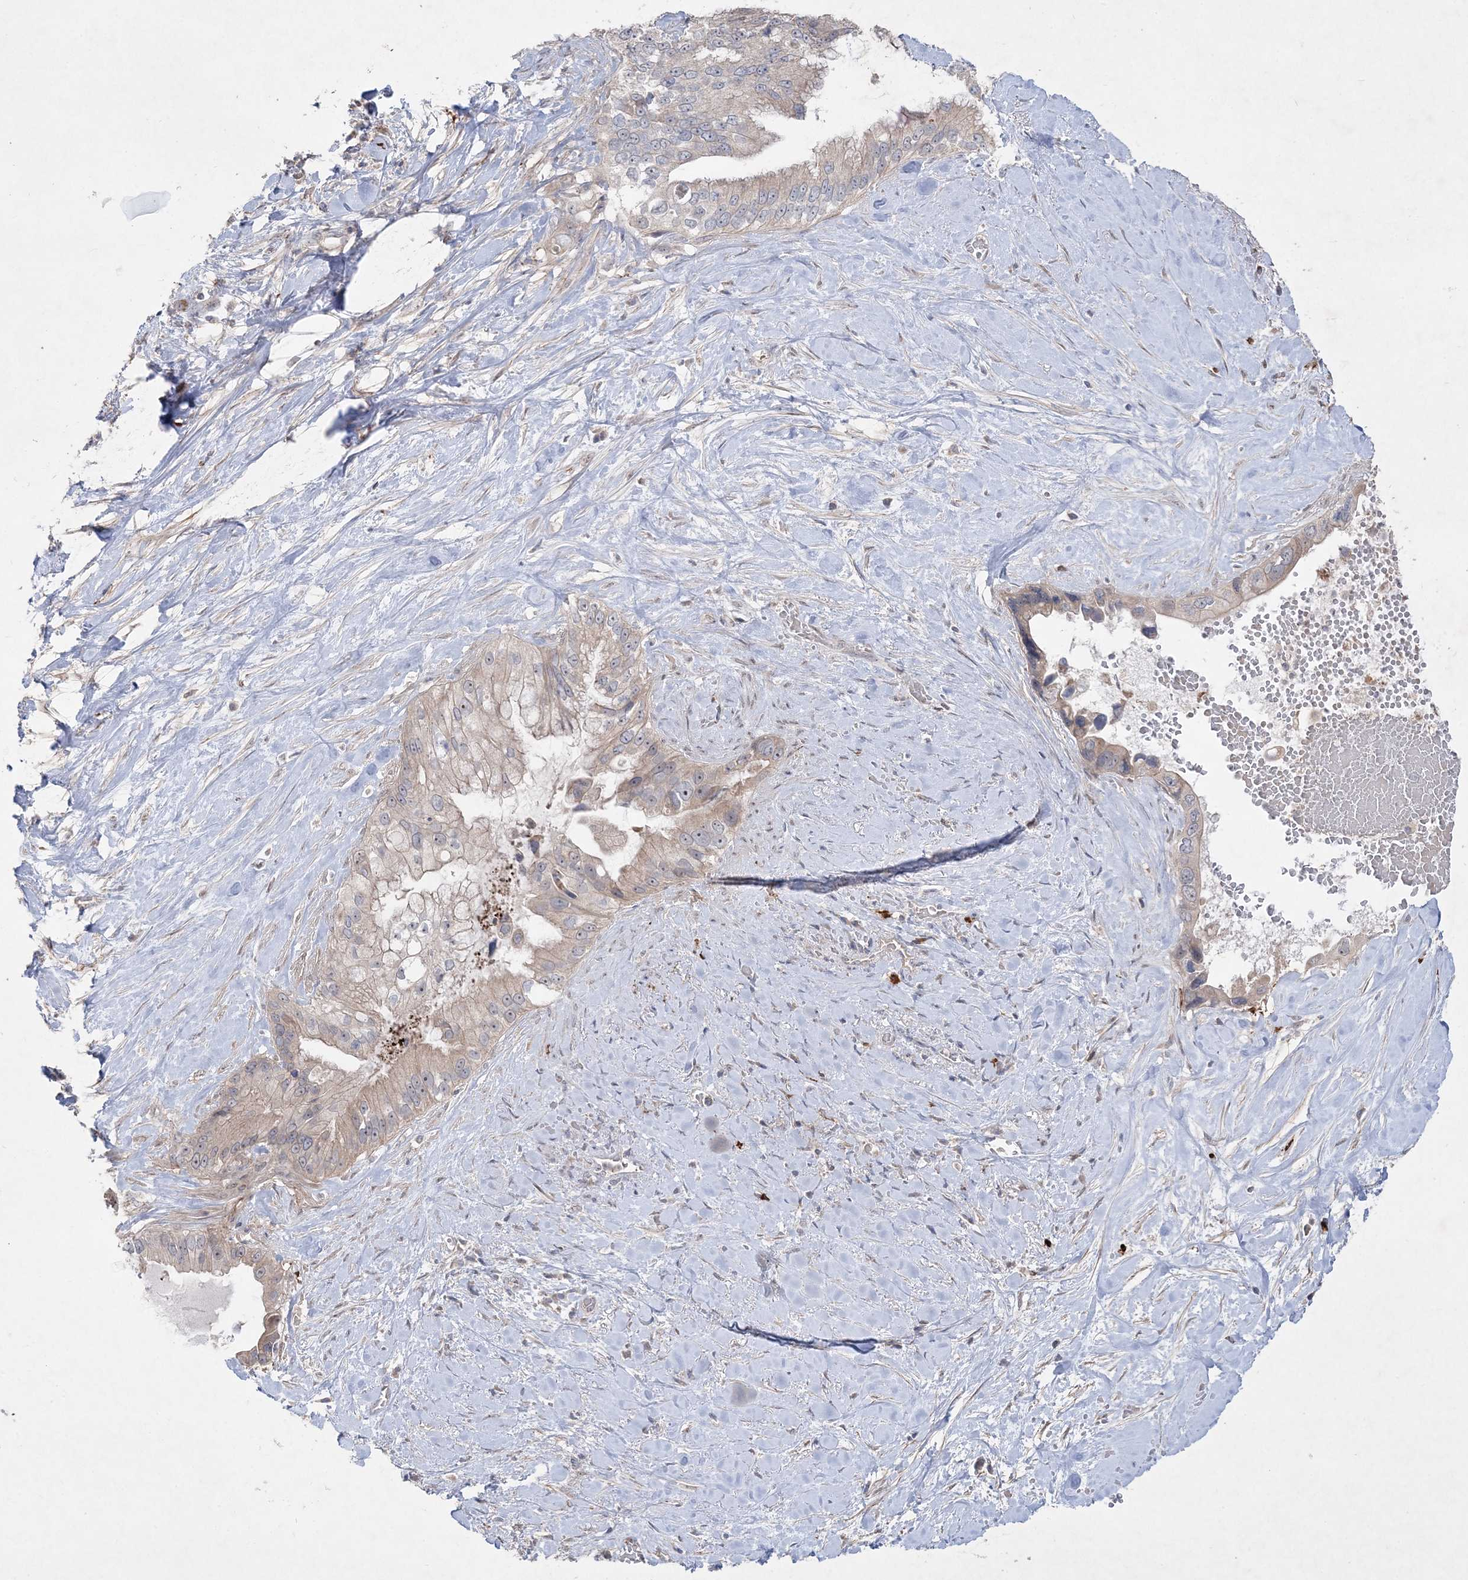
{"staining": {"intensity": "weak", "quantity": "<25%", "location": "cytoplasmic/membranous"}, "tissue": "pancreatic cancer", "cell_type": "Tumor cells", "image_type": "cancer", "snomed": [{"axis": "morphology", "description": "Inflammation, NOS"}, {"axis": "morphology", "description": "Adenocarcinoma, NOS"}, {"axis": "topography", "description": "Pancreas"}], "caption": "A high-resolution micrograph shows immunohistochemistry staining of pancreatic cancer (adenocarcinoma), which exhibits no significant staining in tumor cells. The staining is performed using DAB (3,3'-diaminobenzidine) brown chromogen with nuclei counter-stained in using hematoxylin.", "gene": "CLNK", "patient": {"sex": "female", "age": 56}}